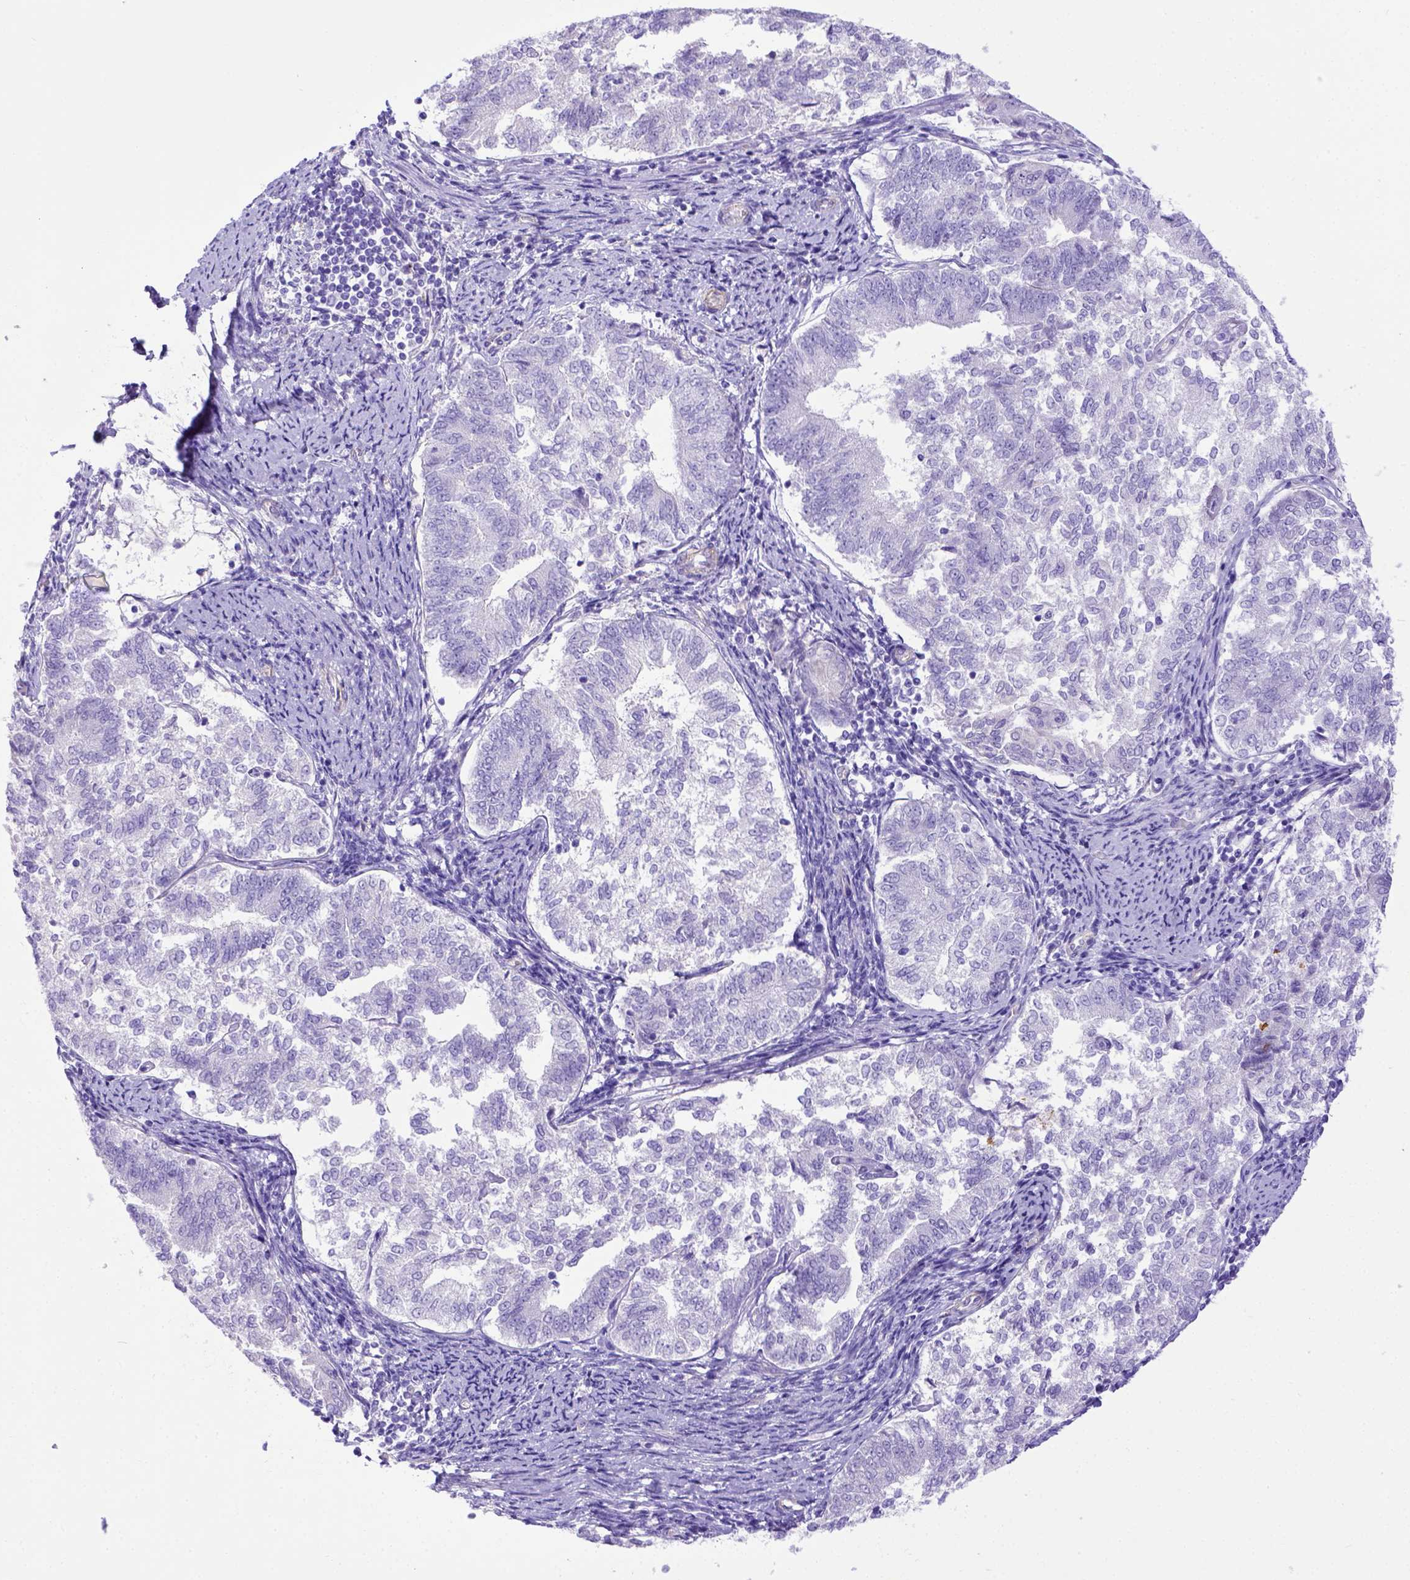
{"staining": {"intensity": "negative", "quantity": "none", "location": "none"}, "tissue": "endometrial cancer", "cell_type": "Tumor cells", "image_type": "cancer", "snomed": [{"axis": "morphology", "description": "Adenocarcinoma, NOS"}, {"axis": "topography", "description": "Endometrium"}], "caption": "Endometrial adenocarcinoma was stained to show a protein in brown. There is no significant expression in tumor cells.", "gene": "LRRC18", "patient": {"sex": "female", "age": 65}}